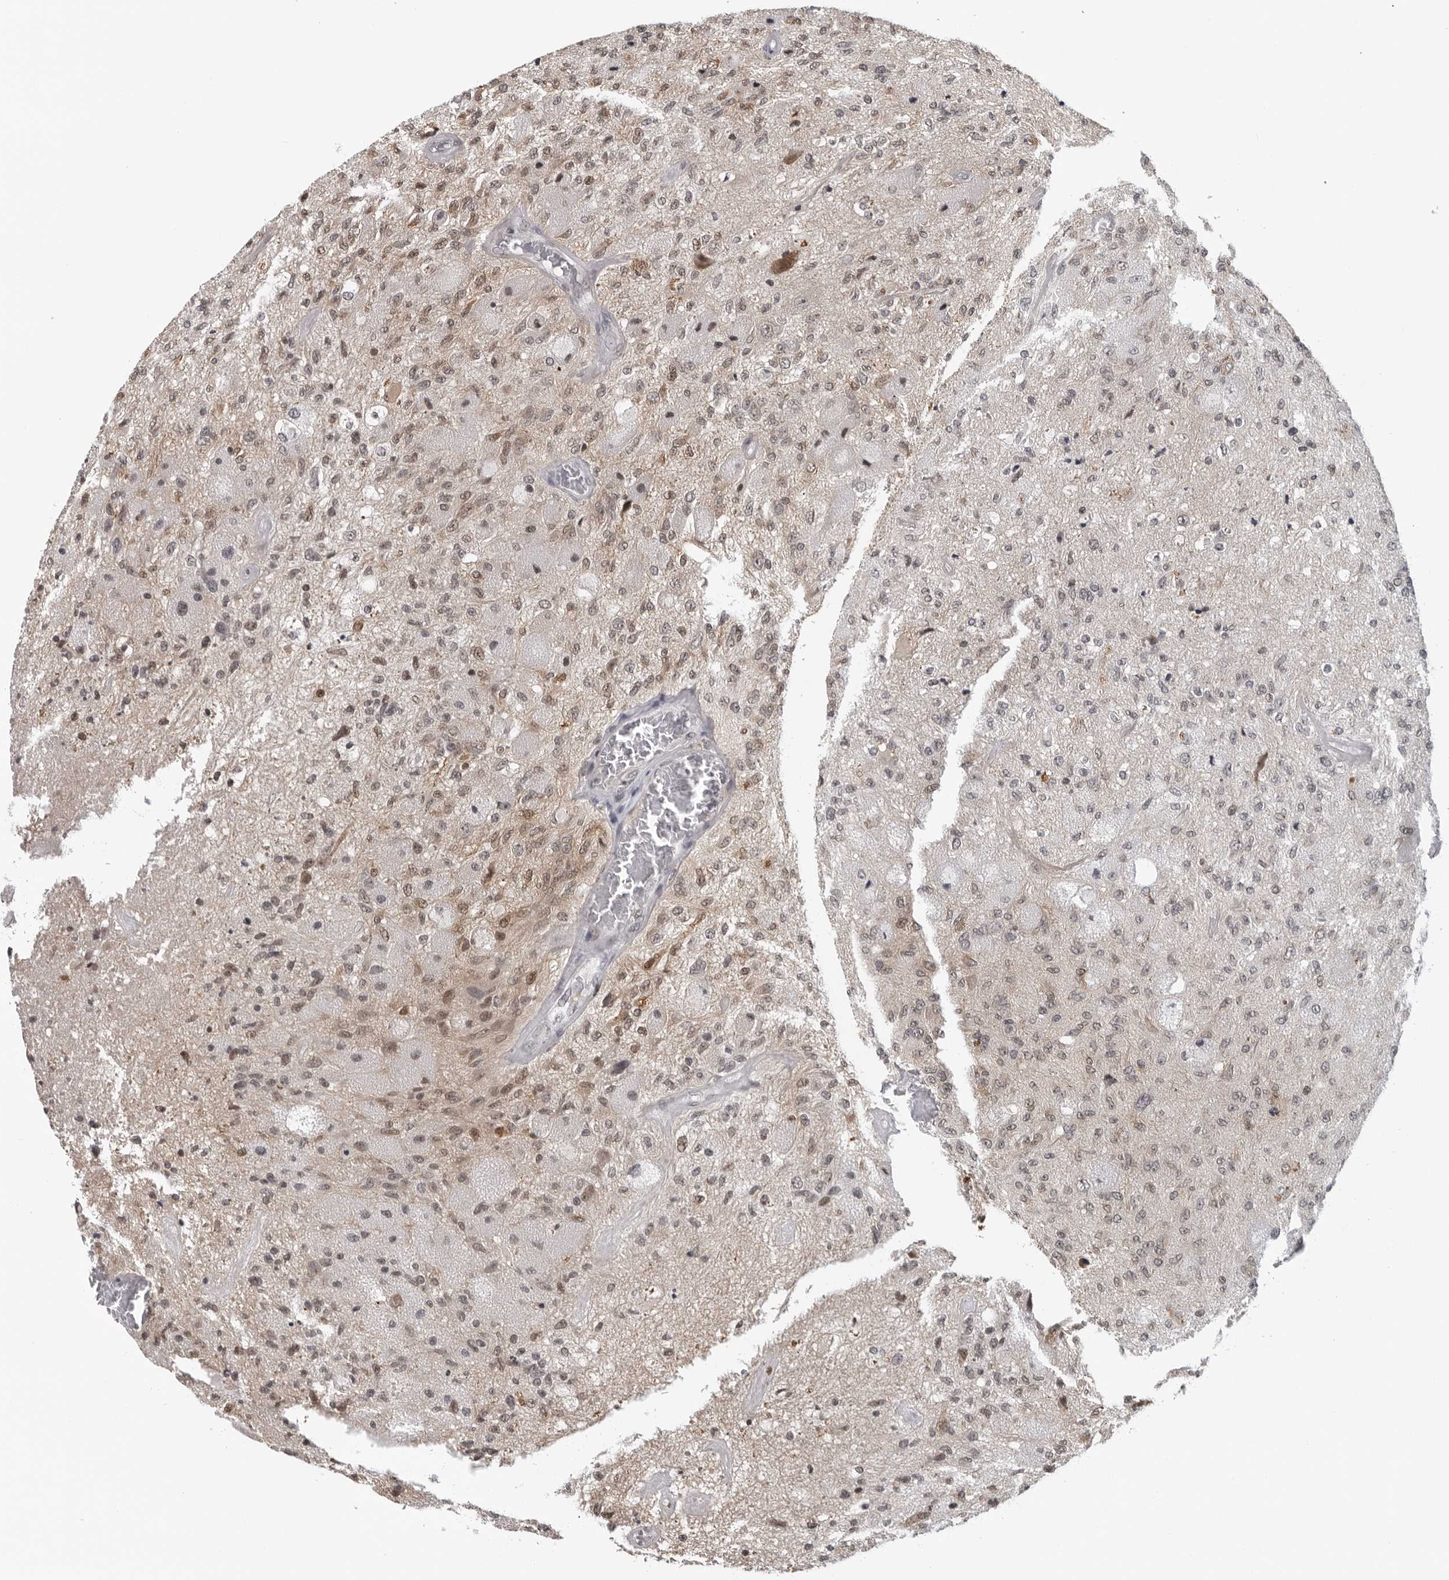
{"staining": {"intensity": "moderate", "quantity": "25%-75%", "location": "cytoplasmic/membranous,nuclear"}, "tissue": "glioma", "cell_type": "Tumor cells", "image_type": "cancer", "snomed": [{"axis": "morphology", "description": "Normal tissue, NOS"}, {"axis": "morphology", "description": "Glioma, malignant, High grade"}, {"axis": "topography", "description": "Cerebral cortex"}], "caption": "Moderate cytoplasmic/membranous and nuclear expression is appreciated in approximately 25%-75% of tumor cells in high-grade glioma (malignant).", "gene": "MAF", "patient": {"sex": "male", "age": 77}}